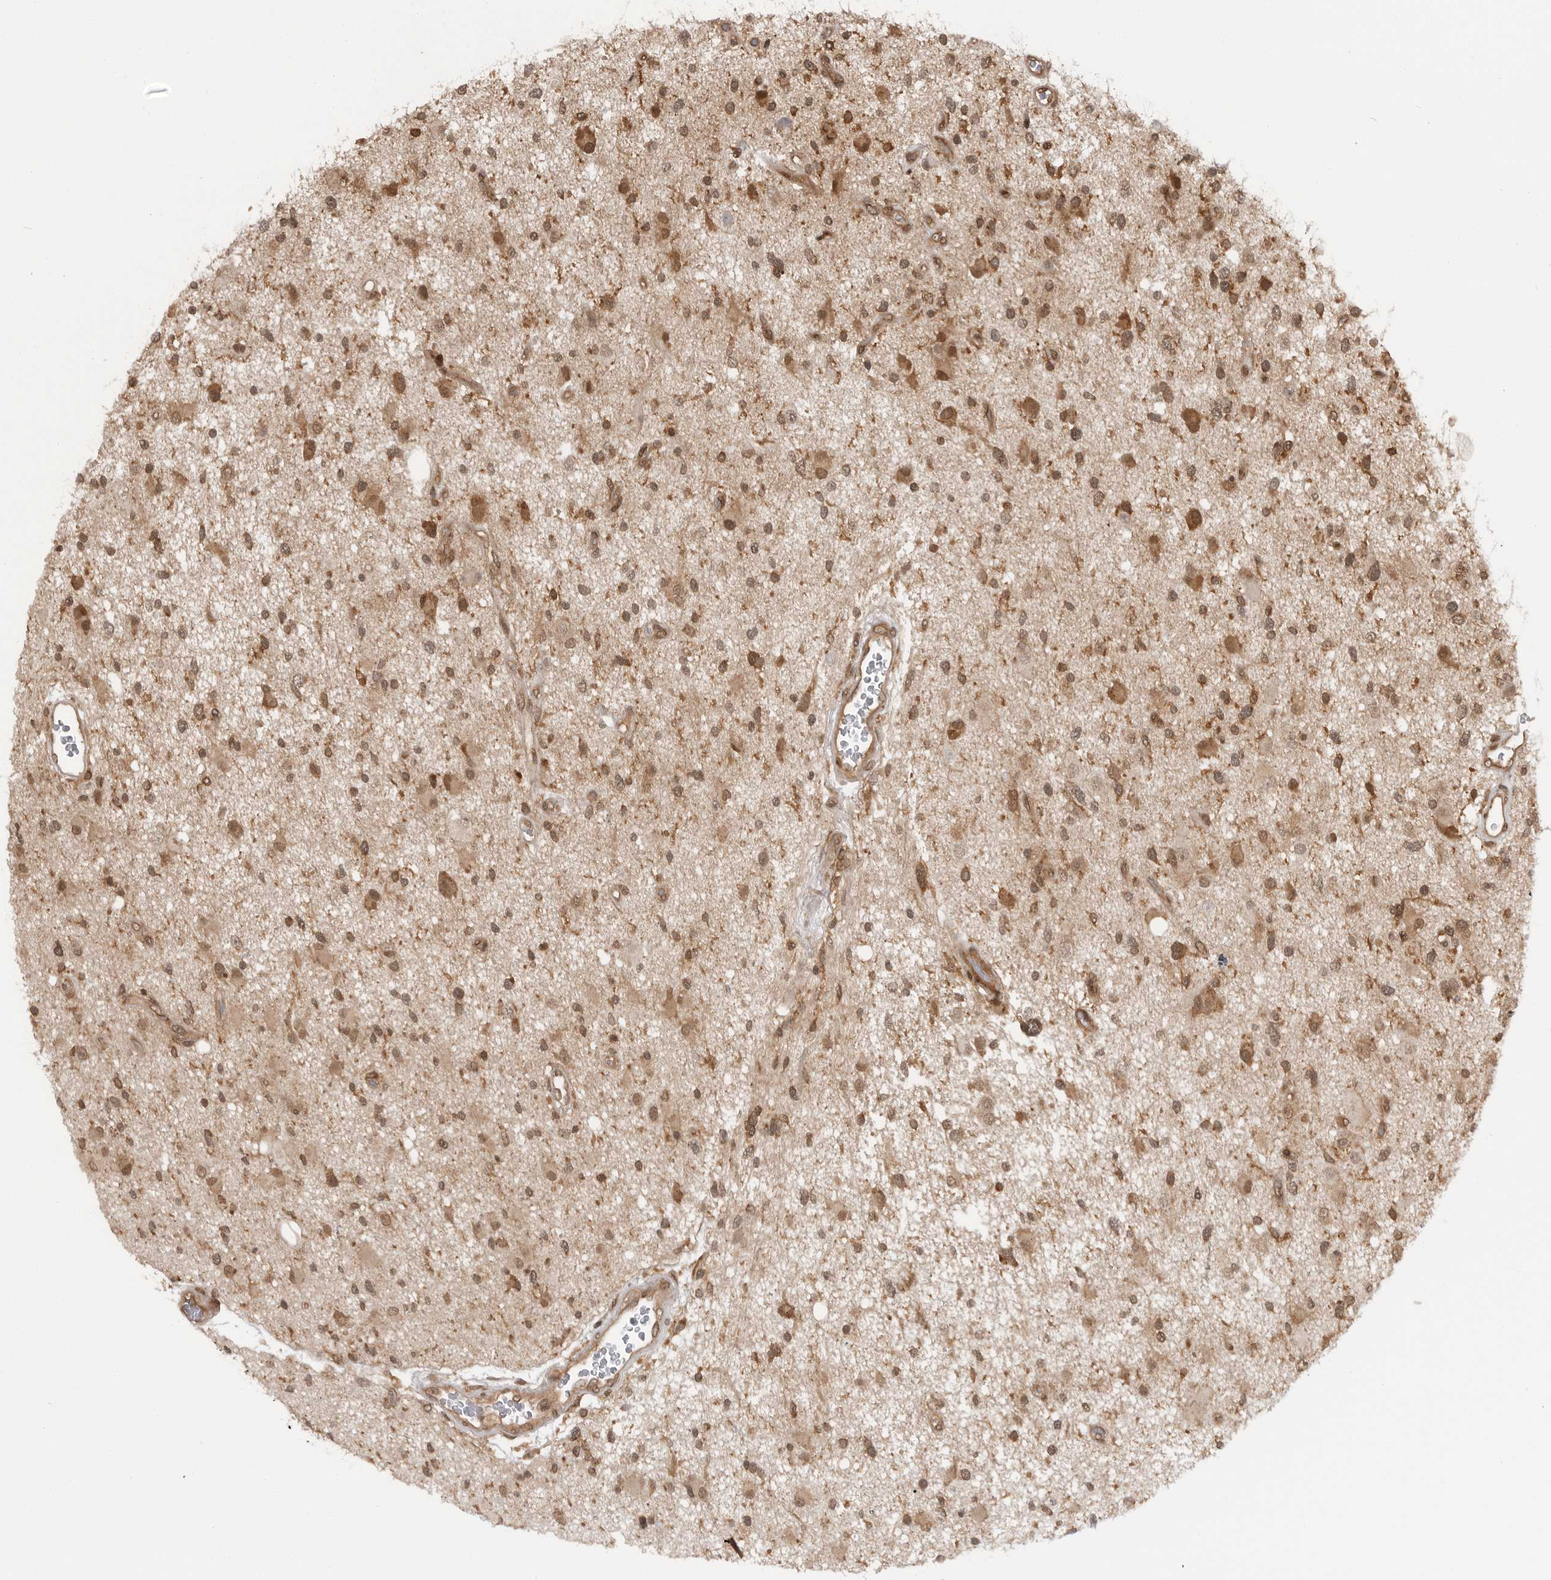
{"staining": {"intensity": "weak", "quantity": ">75%", "location": "cytoplasmic/membranous,nuclear"}, "tissue": "glioma", "cell_type": "Tumor cells", "image_type": "cancer", "snomed": [{"axis": "morphology", "description": "Glioma, malignant, High grade"}, {"axis": "topography", "description": "Brain"}], "caption": "Glioma was stained to show a protein in brown. There is low levels of weak cytoplasmic/membranous and nuclear staining in about >75% of tumor cells.", "gene": "SZRD1", "patient": {"sex": "male", "age": 33}}